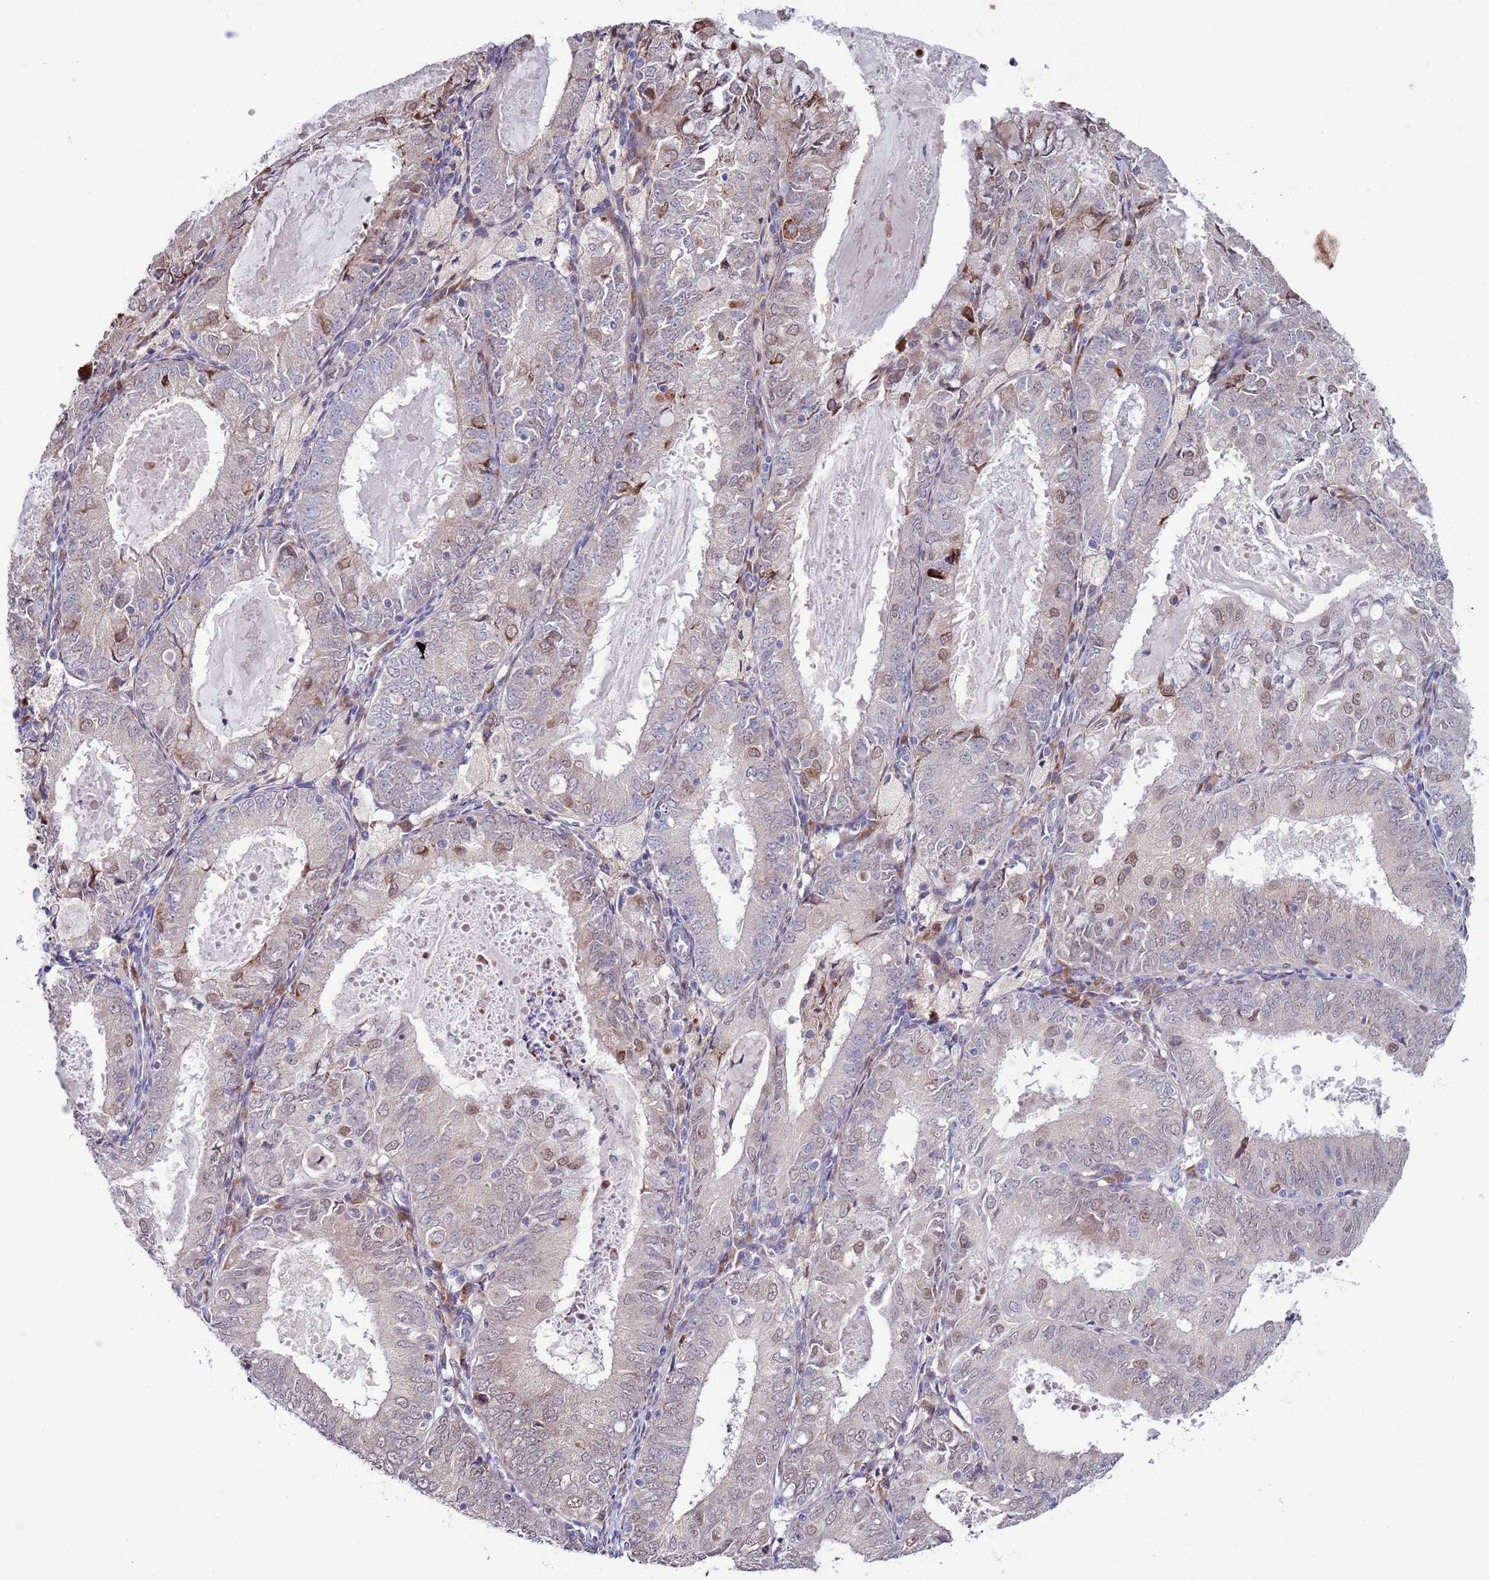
{"staining": {"intensity": "weak", "quantity": "25%-75%", "location": "cytoplasmic/membranous,nuclear"}, "tissue": "endometrial cancer", "cell_type": "Tumor cells", "image_type": "cancer", "snomed": [{"axis": "morphology", "description": "Adenocarcinoma, NOS"}, {"axis": "topography", "description": "Endometrium"}], "caption": "Immunohistochemistry histopathology image of neoplastic tissue: human endometrial cancer (adenocarcinoma) stained using immunohistochemistry demonstrates low levels of weak protein expression localized specifically in the cytoplasmic/membranous and nuclear of tumor cells, appearing as a cytoplasmic/membranous and nuclear brown color.", "gene": "FBXO27", "patient": {"sex": "female", "age": 57}}